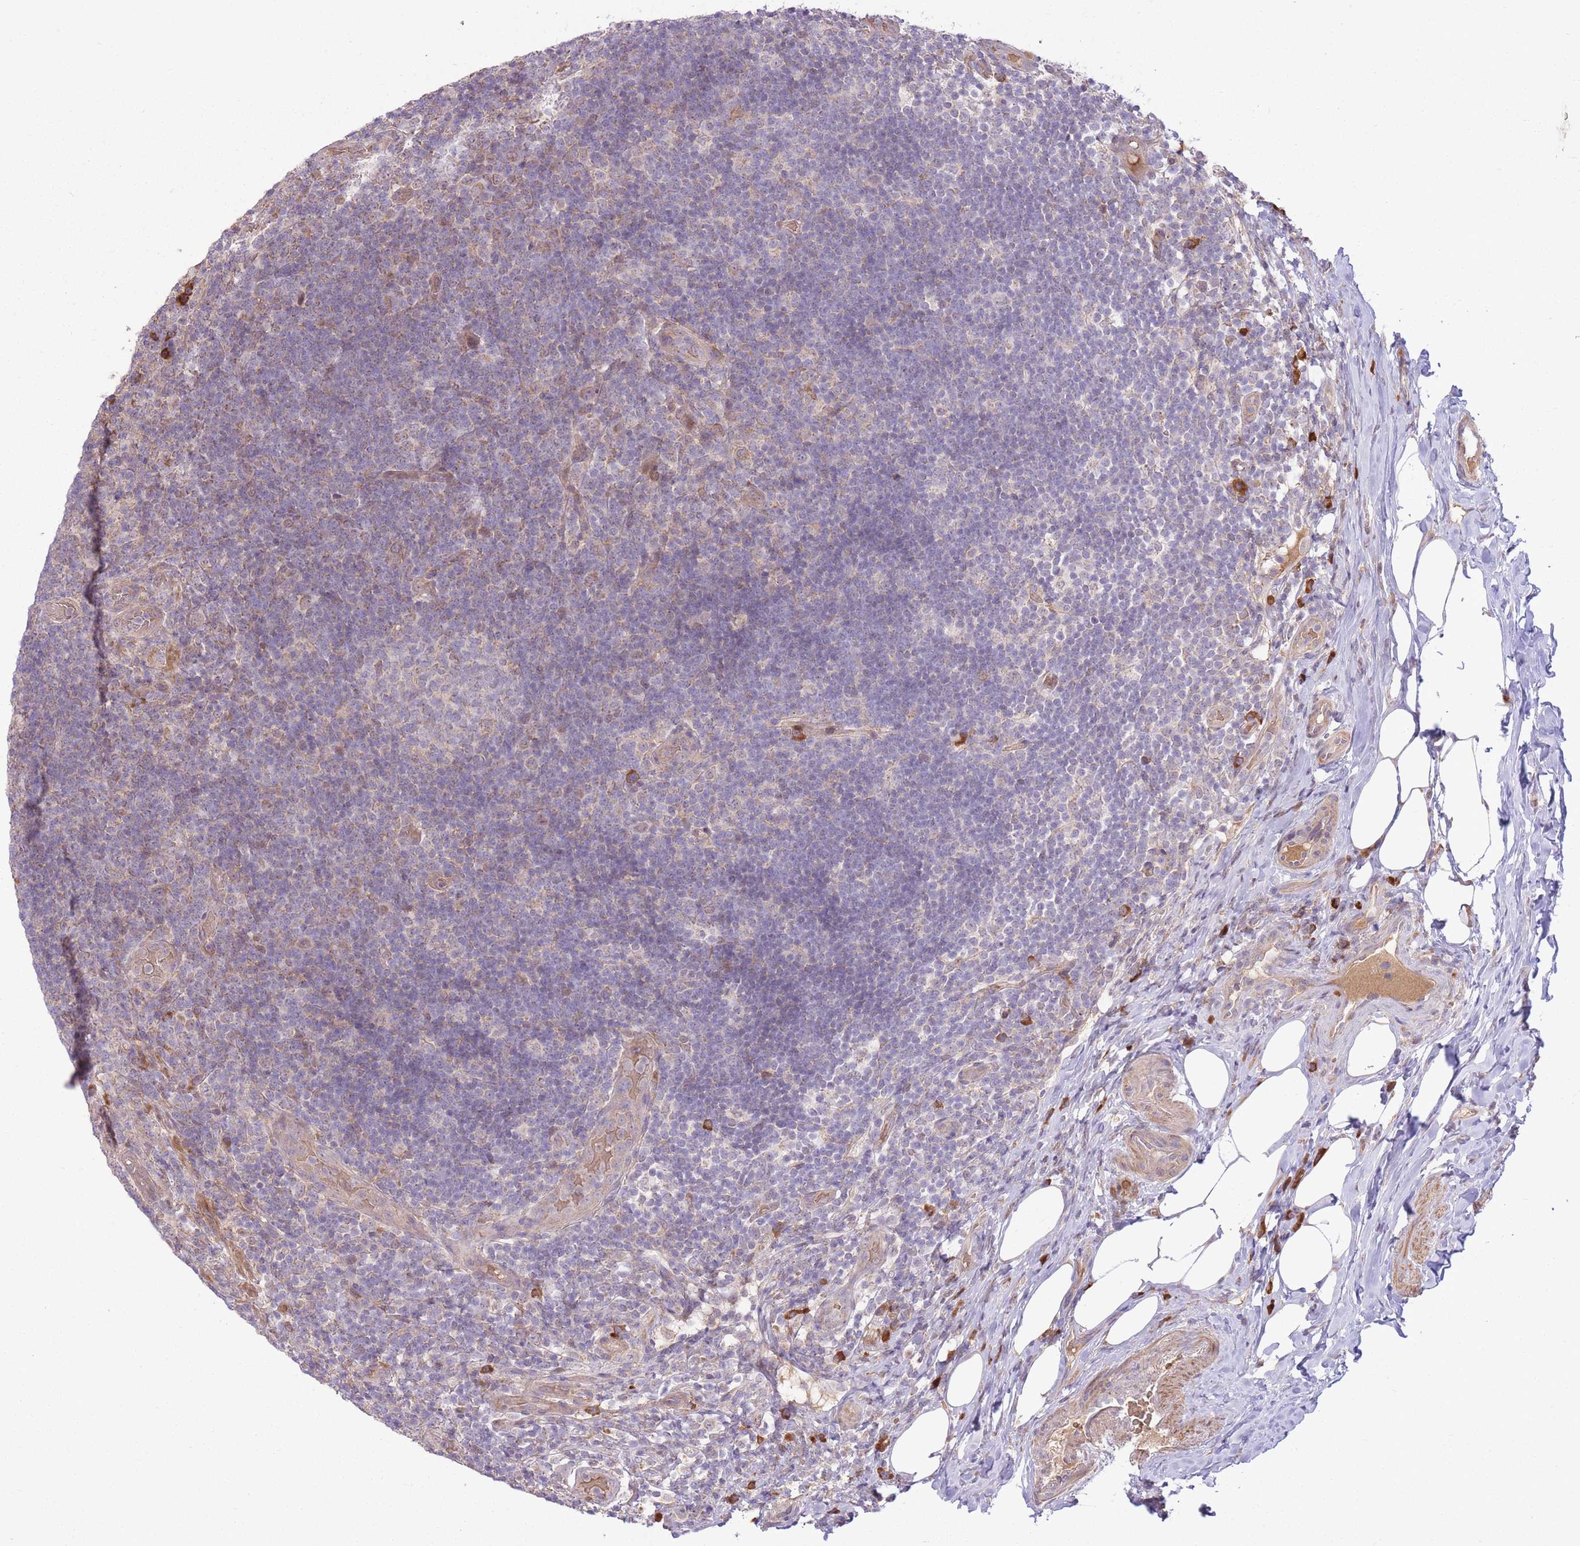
{"staining": {"intensity": "moderate", "quantity": ">75%", "location": "cytoplasmic/membranous"}, "tissue": "appendix", "cell_type": "Glandular cells", "image_type": "normal", "snomed": [{"axis": "morphology", "description": "Normal tissue, NOS"}, {"axis": "topography", "description": "Appendix"}], "caption": "Brown immunohistochemical staining in normal human appendix demonstrates moderate cytoplasmic/membranous expression in about >75% of glandular cells.", "gene": "POLR3F", "patient": {"sex": "female", "age": 43}}